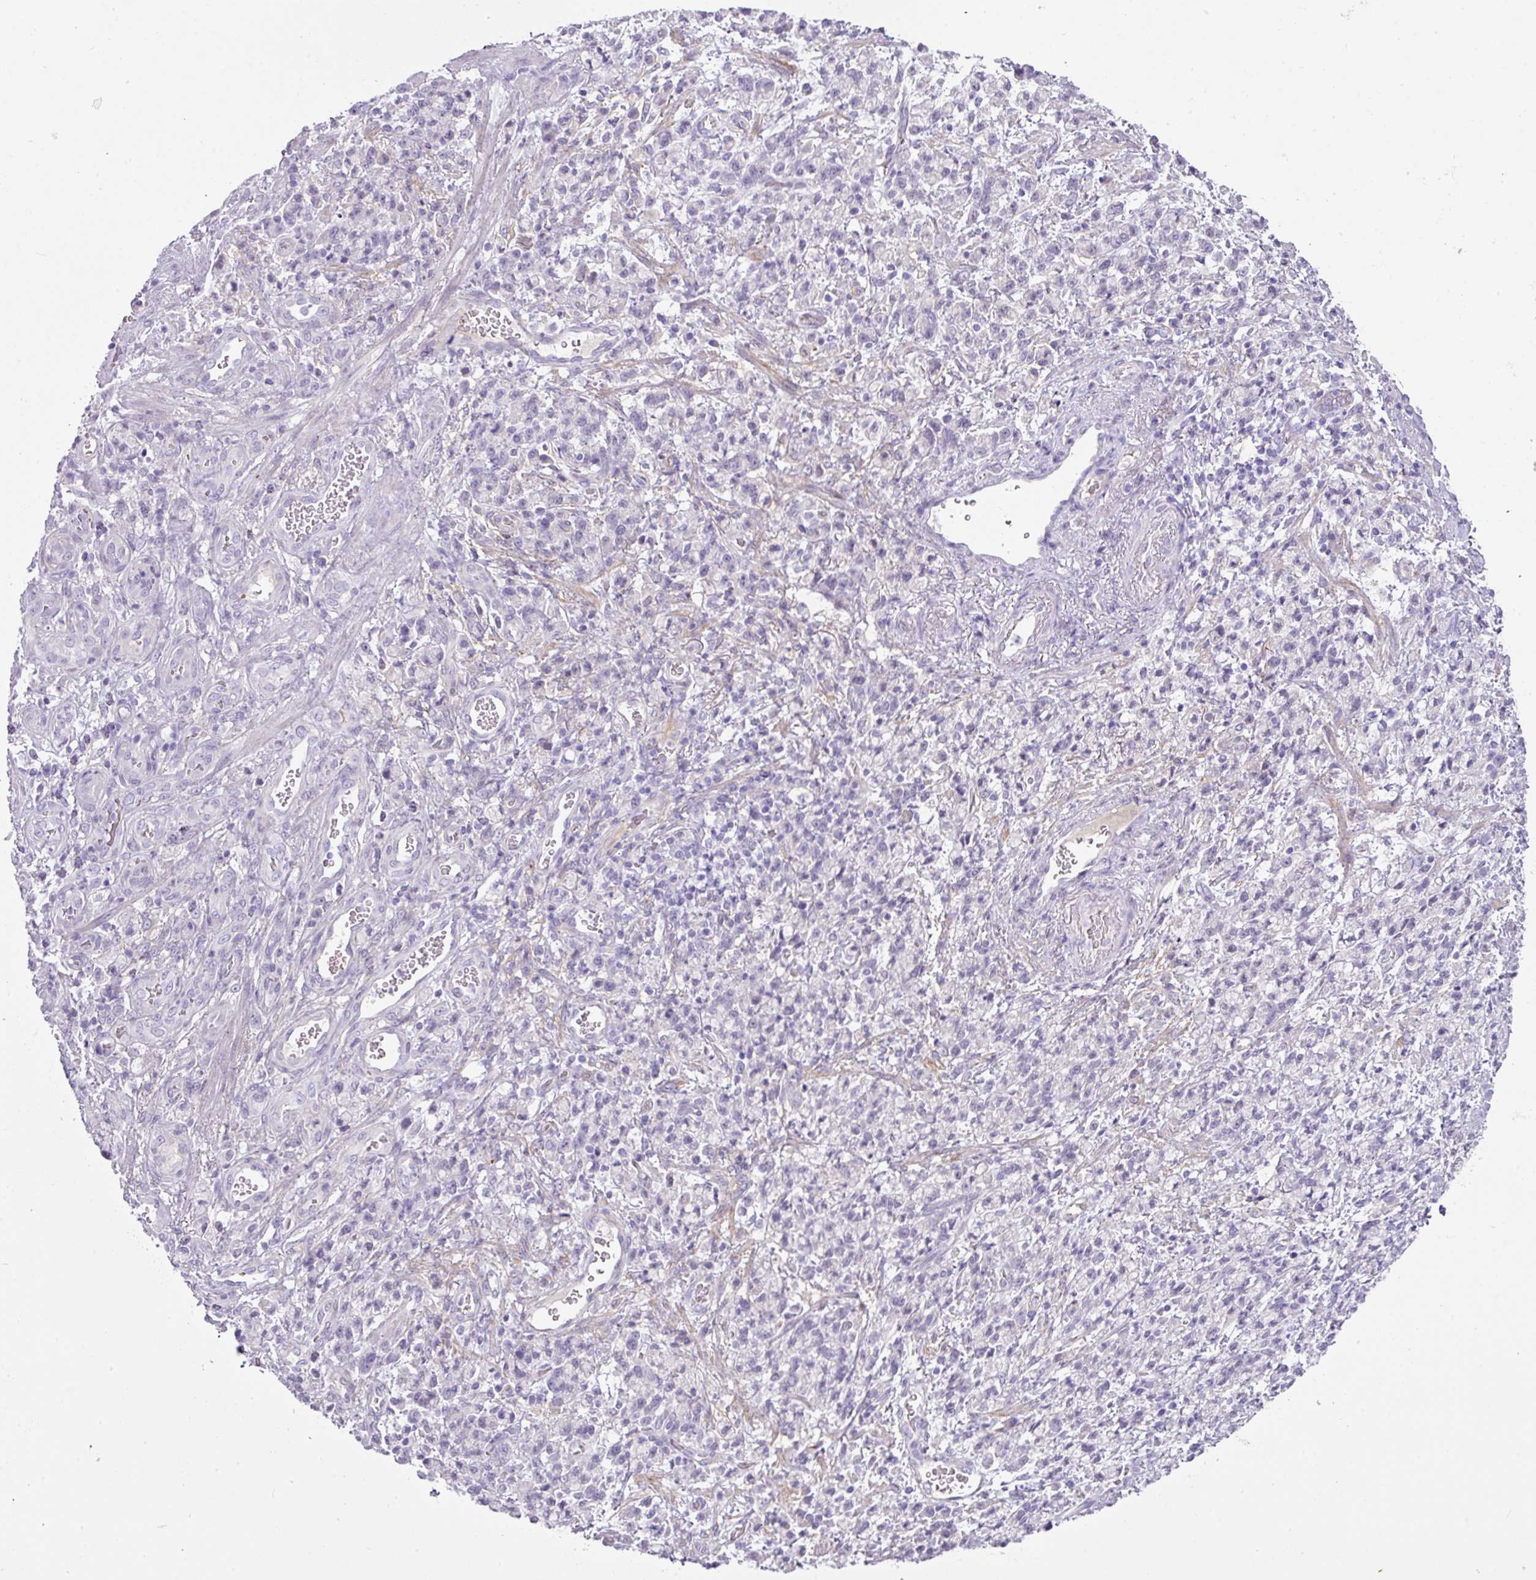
{"staining": {"intensity": "negative", "quantity": "none", "location": "none"}, "tissue": "stomach cancer", "cell_type": "Tumor cells", "image_type": "cancer", "snomed": [{"axis": "morphology", "description": "Adenocarcinoma, NOS"}, {"axis": "topography", "description": "Stomach"}], "caption": "Adenocarcinoma (stomach) was stained to show a protein in brown. There is no significant positivity in tumor cells.", "gene": "OR52N1", "patient": {"sex": "male", "age": 77}}